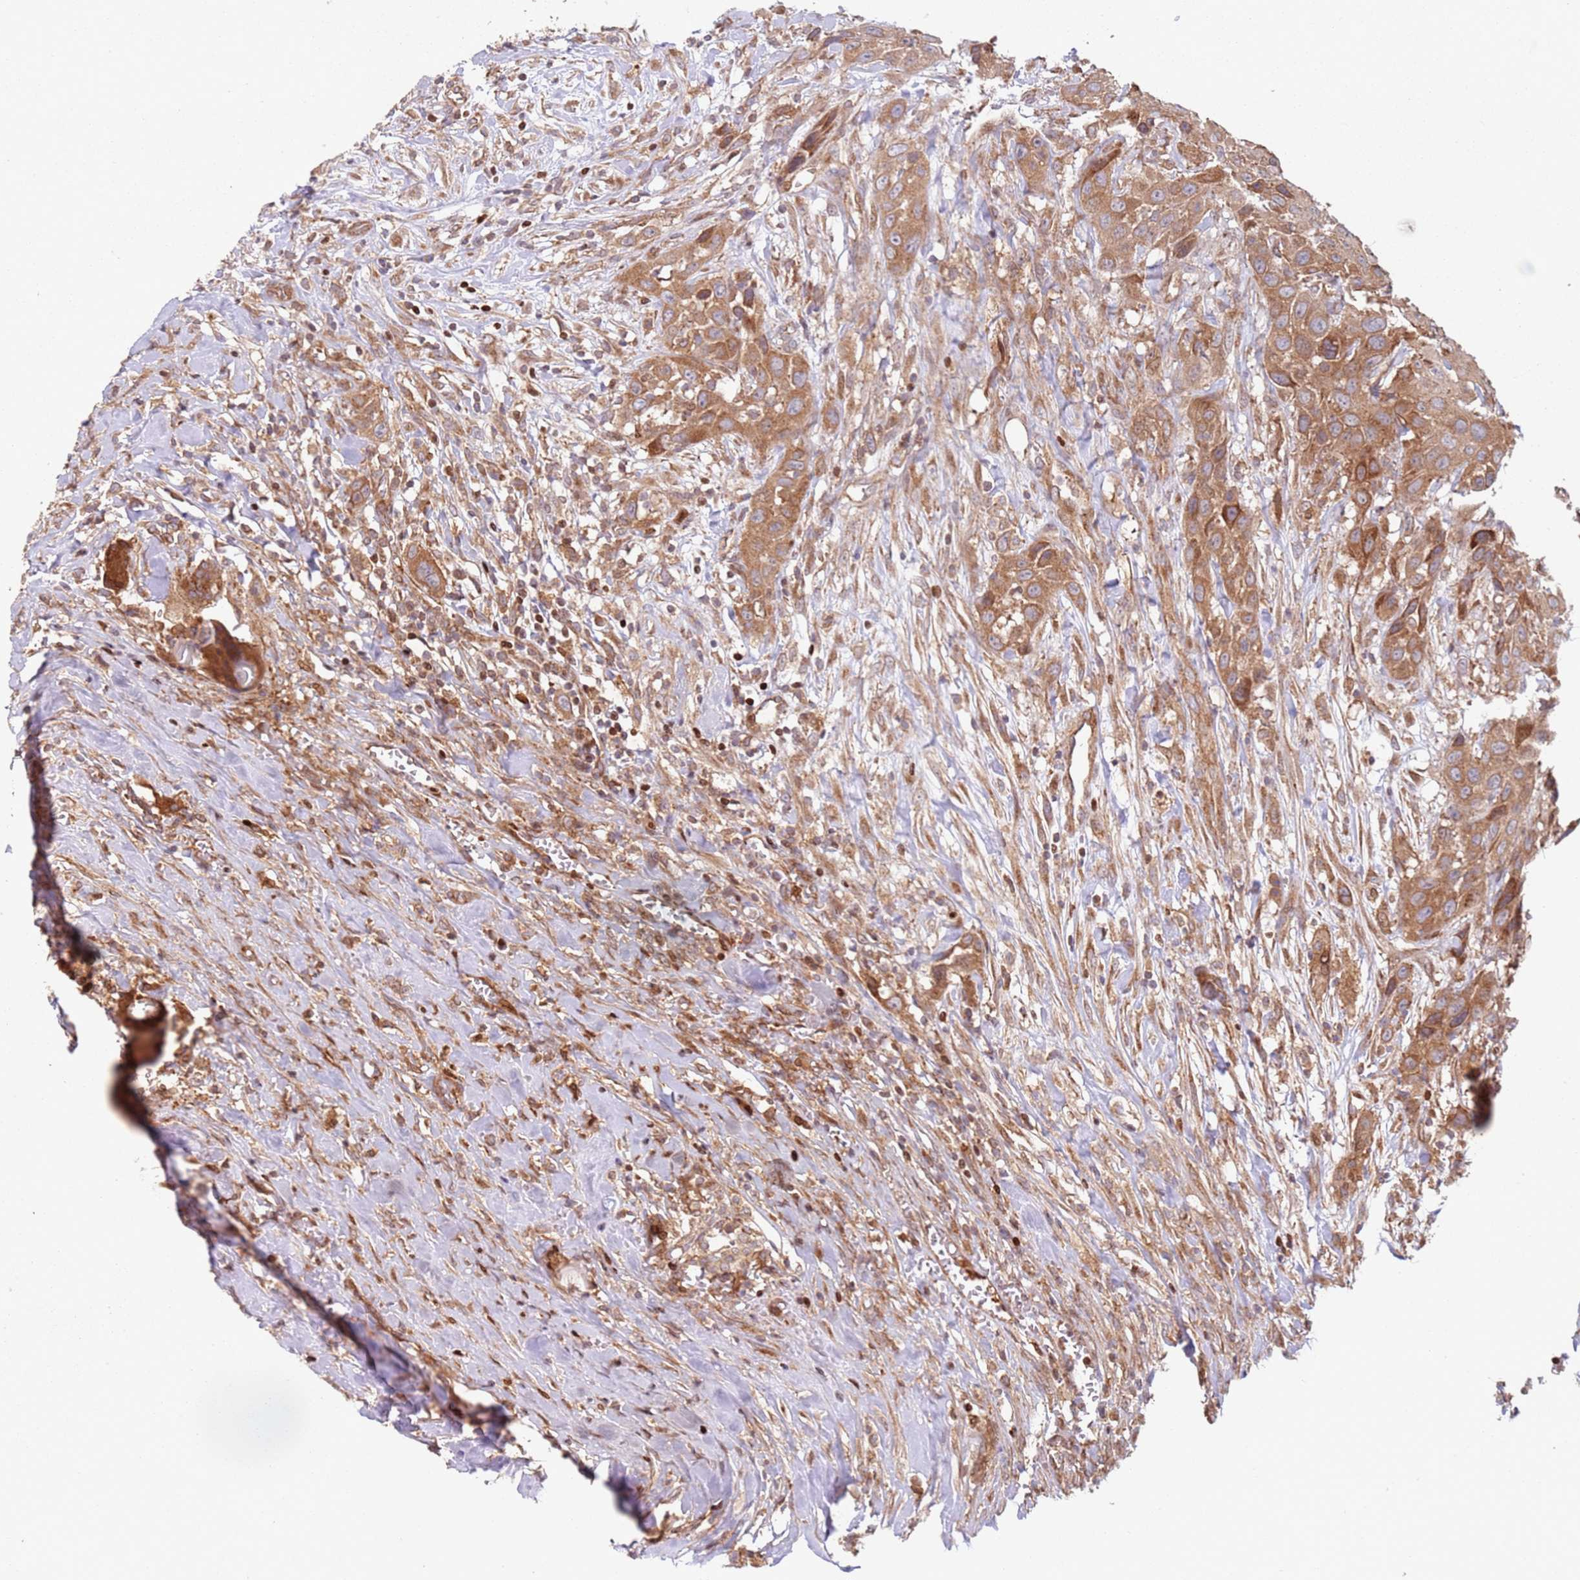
{"staining": {"intensity": "moderate", "quantity": ">75%", "location": "cytoplasmic/membranous"}, "tissue": "head and neck cancer", "cell_type": "Tumor cells", "image_type": "cancer", "snomed": [{"axis": "morphology", "description": "Squamous cell carcinoma, NOS"}, {"axis": "topography", "description": "Head-Neck"}], "caption": "A medium amount of moderate cytoplasmic/membranous staining is seen in about >75% of tumor cells in head and neck squamous cell carcinoma tissue. (IHC, brightfield microscopy, high magnification).", "gene": "HNRNPLL", "patient": {"sex": "male", "age": 81}}